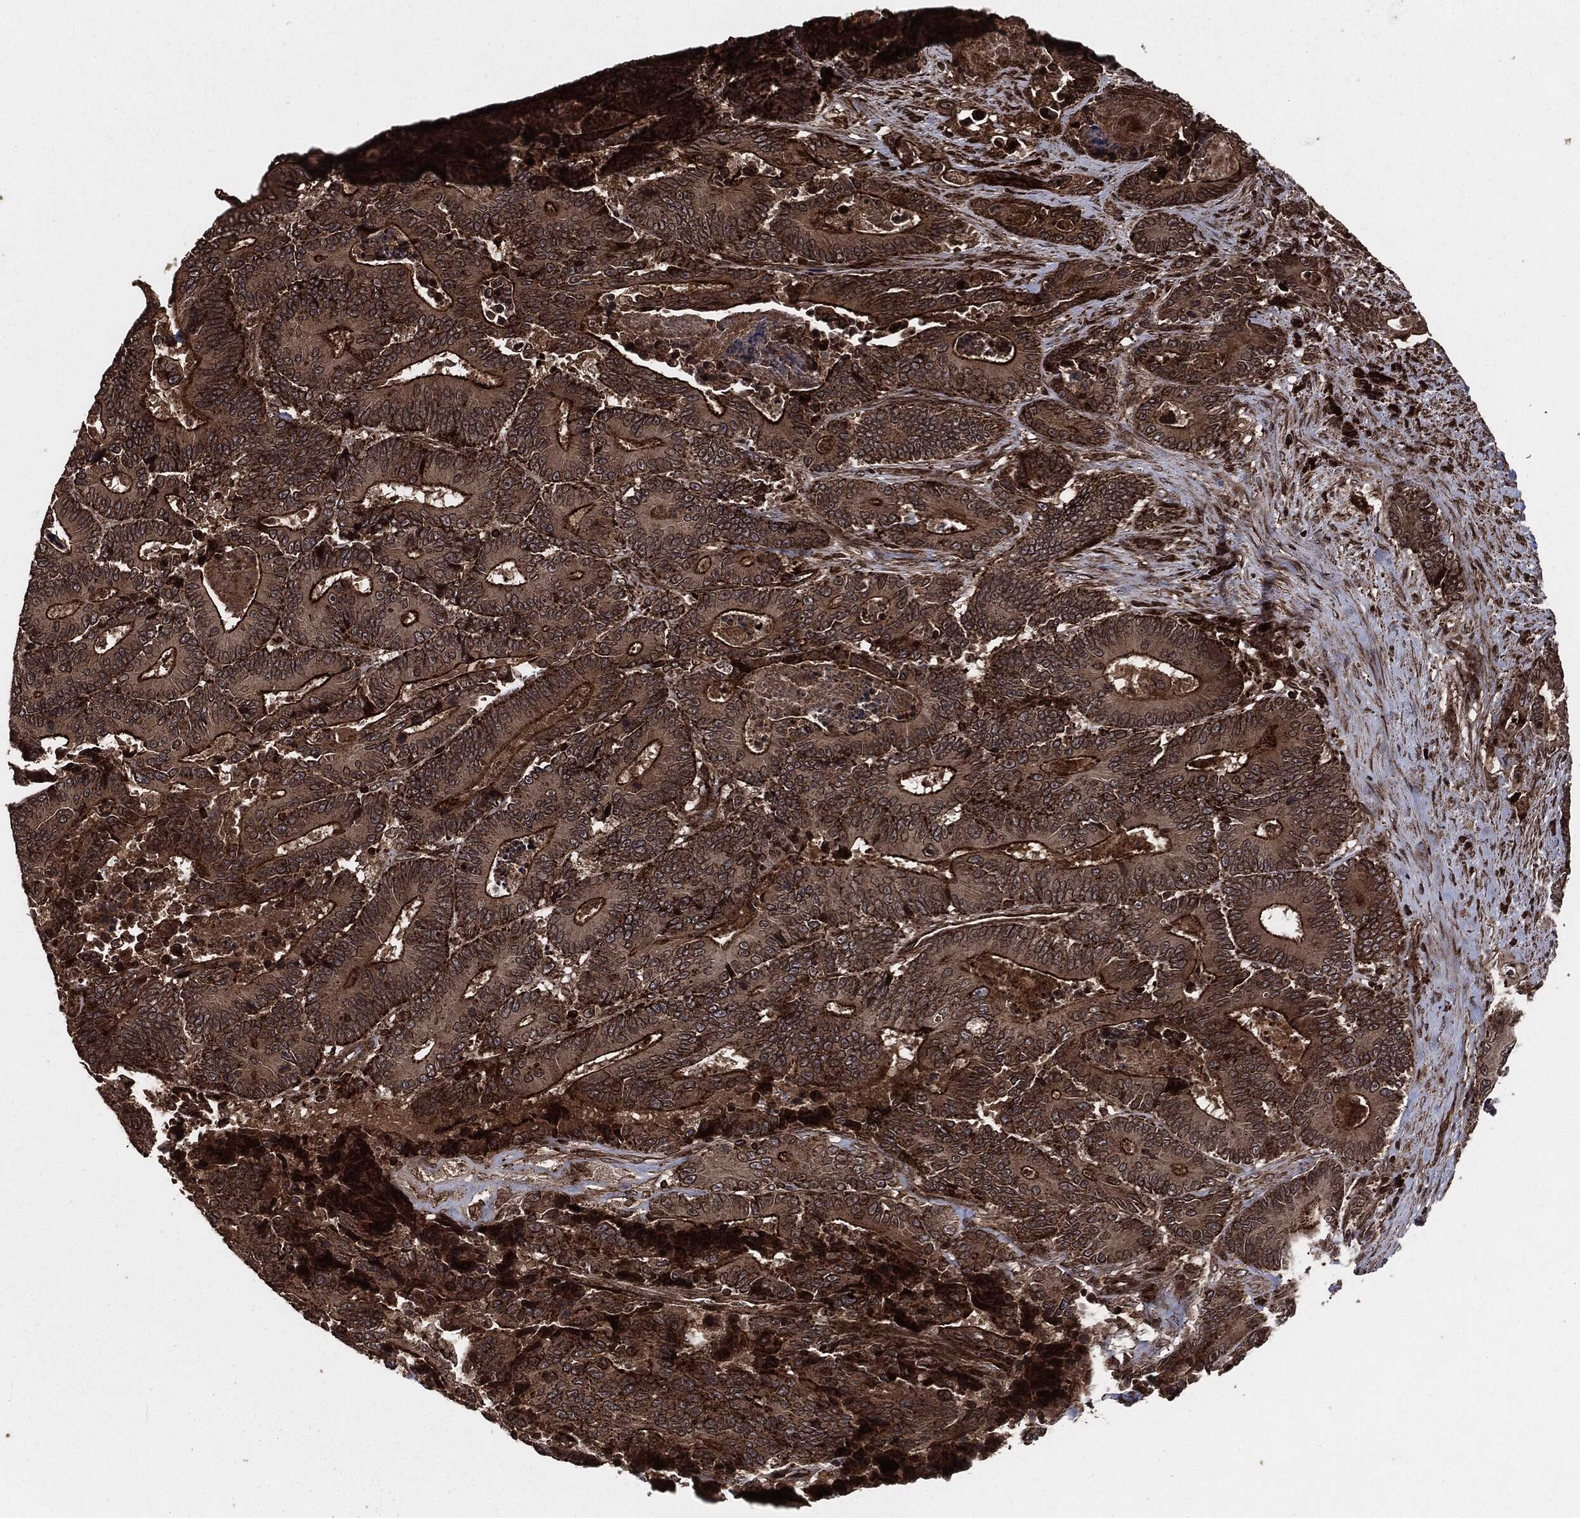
{"staining": {"intensity": "moderate", "quantity": ">75%", "location": "cytoplasmic/membranous"}, "tissue": "colorectal cancer", "cell_type": "Tumor cells", "image_type": "cancer", "snomed": [{"axis": "morphology", "description": "Adenocarcinoma, NOS"}, {"axis": "topography", "description": "Colon"}], "caption": "Immunohistochemical staining of colorectal cancer shows medium levels of moderate cytoplasmic/membranous positivity in about >75% of tumor cells. The protein of interest is shown in brown color, while the nuclei are stained blue.", "gene": "IFIT1", "patient": {"sex": "male", "age": 83}}